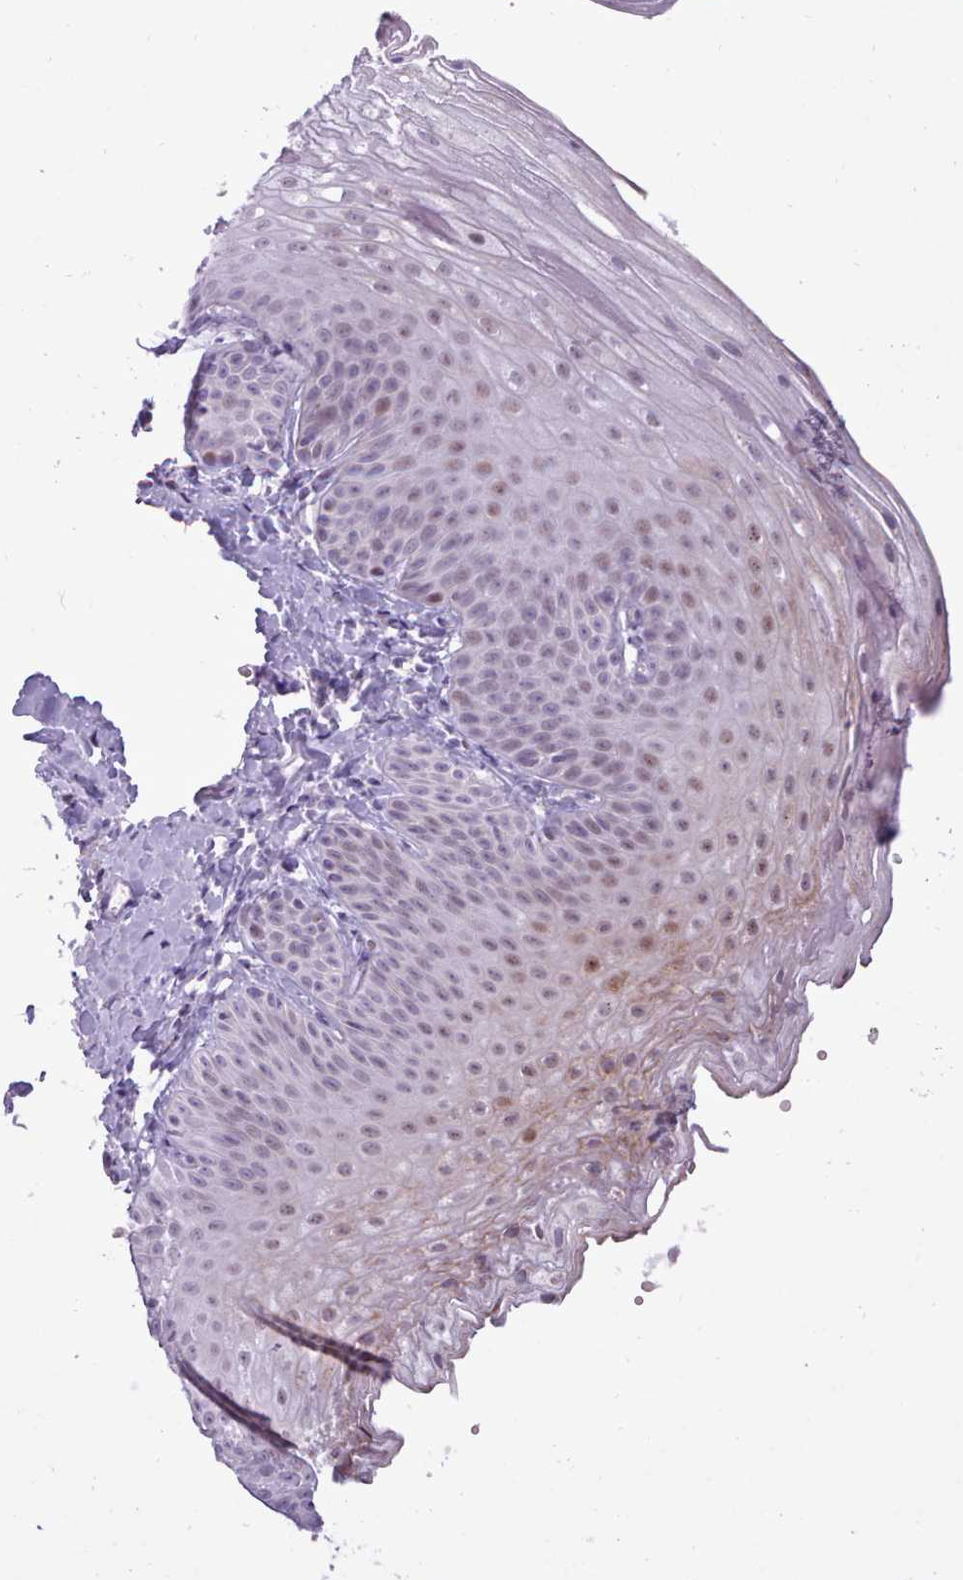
{"staining": {"intensity": "moderate", "quantity": "<25%", "location": "nuclear"}, "tissue": "skin", "cell_type": "Epidermal cells", "image_type": "normal", "snomed": [{"axis": "morphology", "description": "Normal tissue, NOS"}, {"axis": "morphology", "description": "Hemorrhoids"}, {"axis": "morphology", "description": "Inflammation, NOS"}, {"axis": "topography", "description": "Anal"}], "caption": "Immunohistochemistry (DAB (3,3'-diaminobenzidine)) staining of normal human skin demonstrates moderate nuclear protein staining in about <25% of epidermal cells.", "gene": "BDKRB2", "patient": {"sex": "male", "age": 60}}